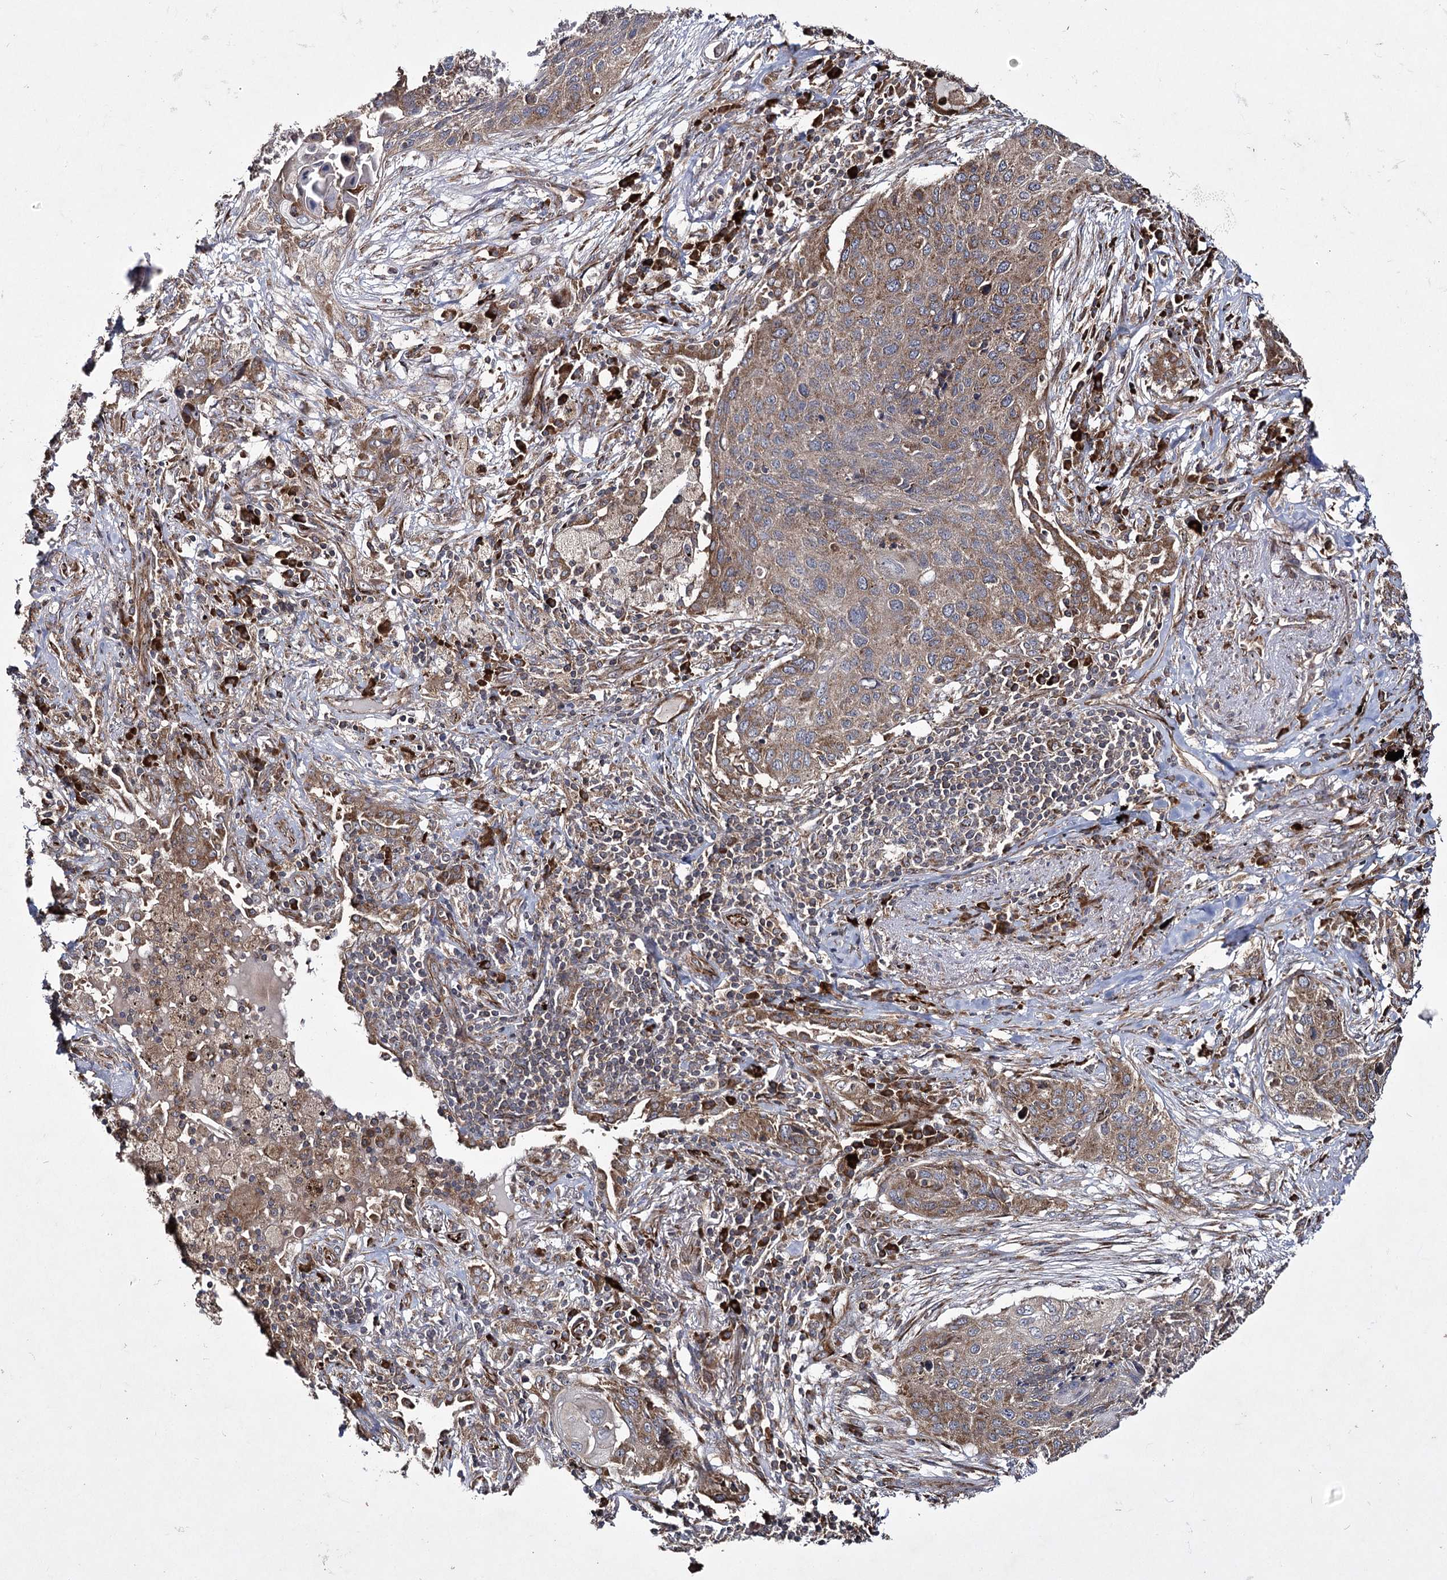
{"staining": {"intensity": "moderate", "quantity": ">75%", "location": "cytoplasmic/membranous"}, "tissue": "lung cancer", "cell_type": "Tumor cells", "image_type": "cancer", "snomed": [{"axis": "morphology", "description": "Squamous cell carcinoma, NOS"}, {"axis": "topography", "description": "Lung"}], "caption": "Protein expression analysis of squamous cell carcinoma (lung) reveals moderate cytoplasmic/membranous positivity in about >75% of tumor cells.", "gene": "HECTD2", "patient": {"sex": "female", "age": 63}}